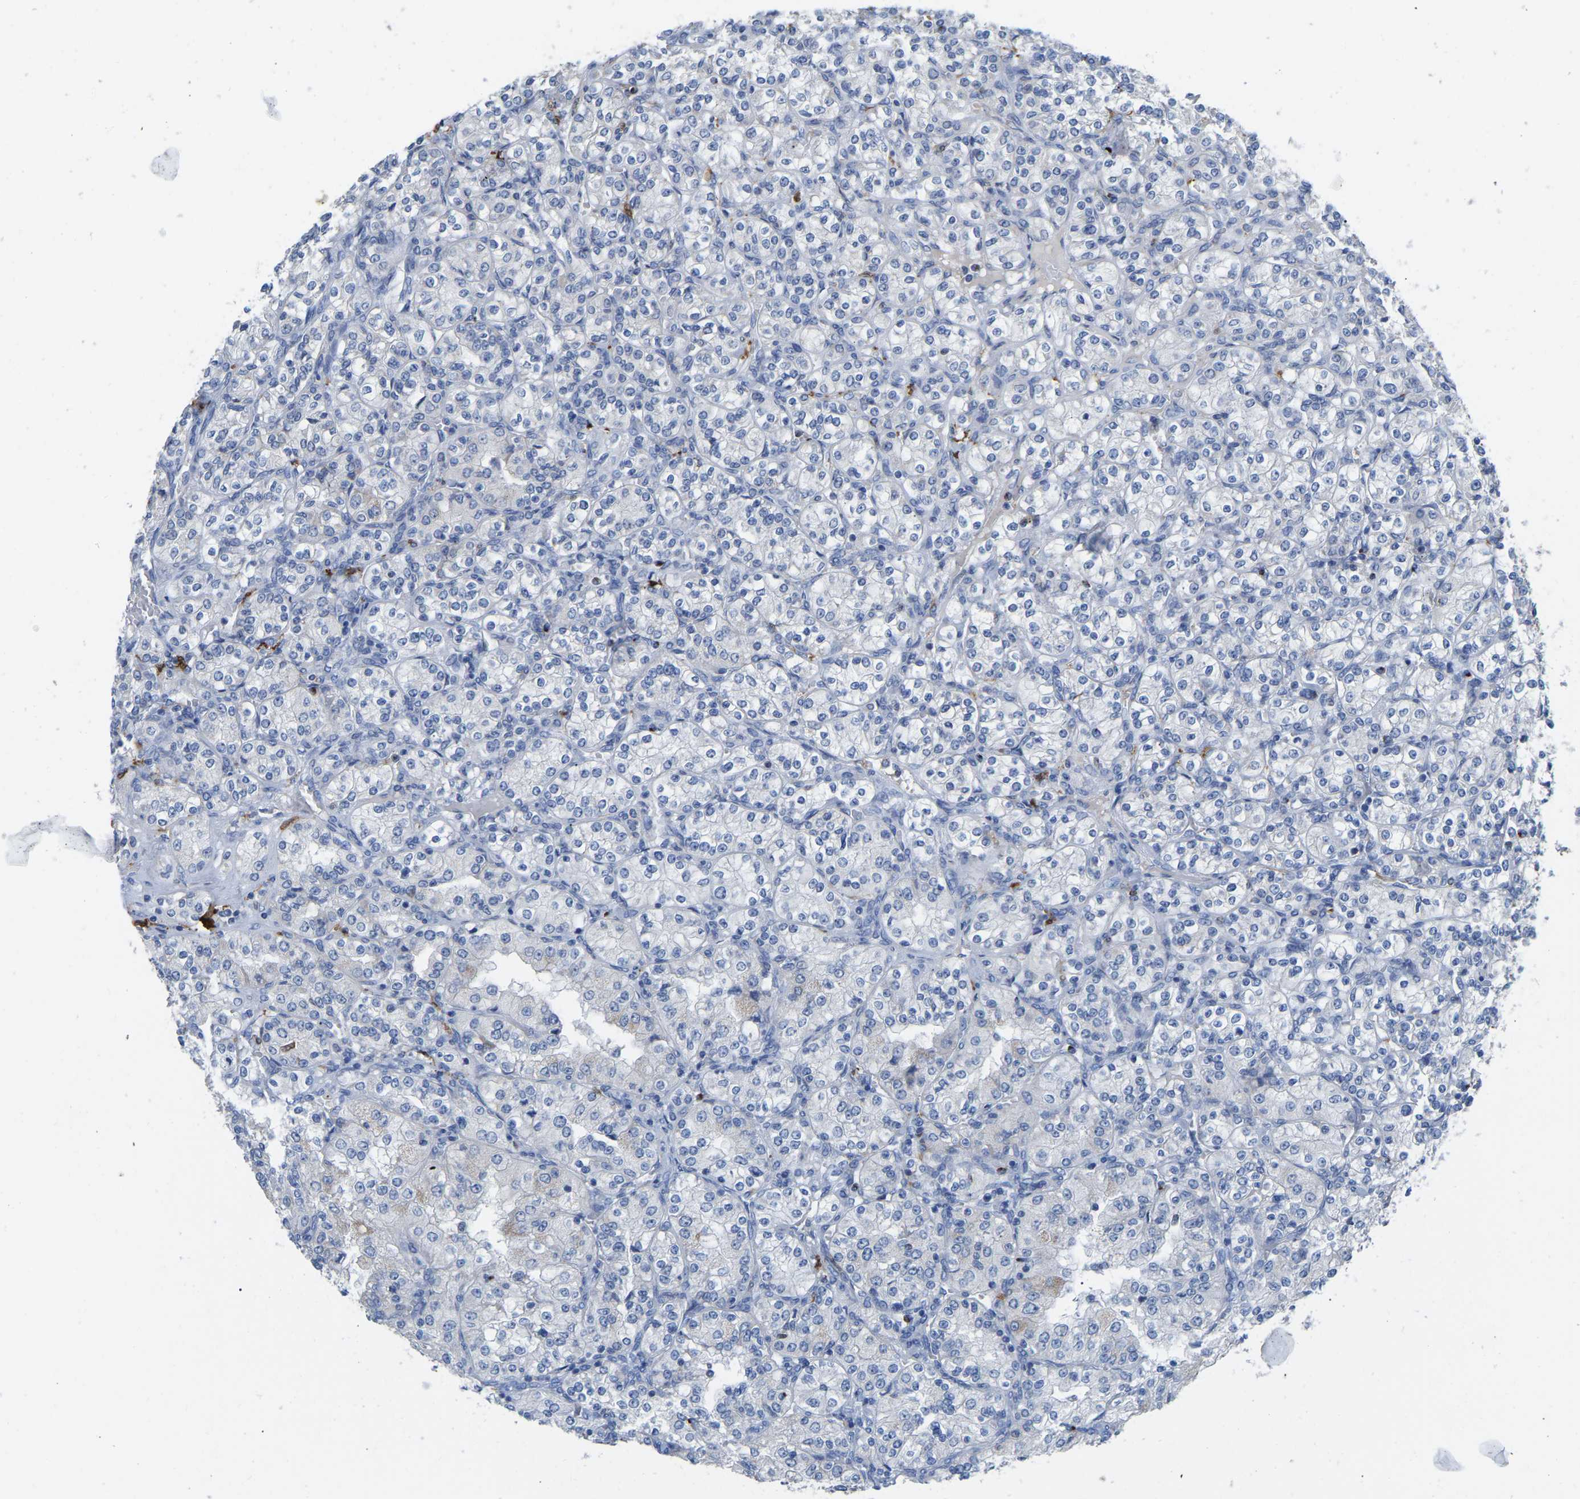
{"staining": {"intensity": "negative", "quantity": "none", "location": "none"}, "tissue": "renal cancer", "cell_type": "Tumor cells", "image_type": "cancer", "snomed": [{"axis": "morphology", "description": "Adenocarcinoma, NOS"}, {"axis": "topography", "description": "Kidney"}], "caption": "An image of human adenocarcinoma (renal) is negative for staining in tumor cells.", "gene": "ULBP2", "patient": {"sex": "male", "age": 77}}